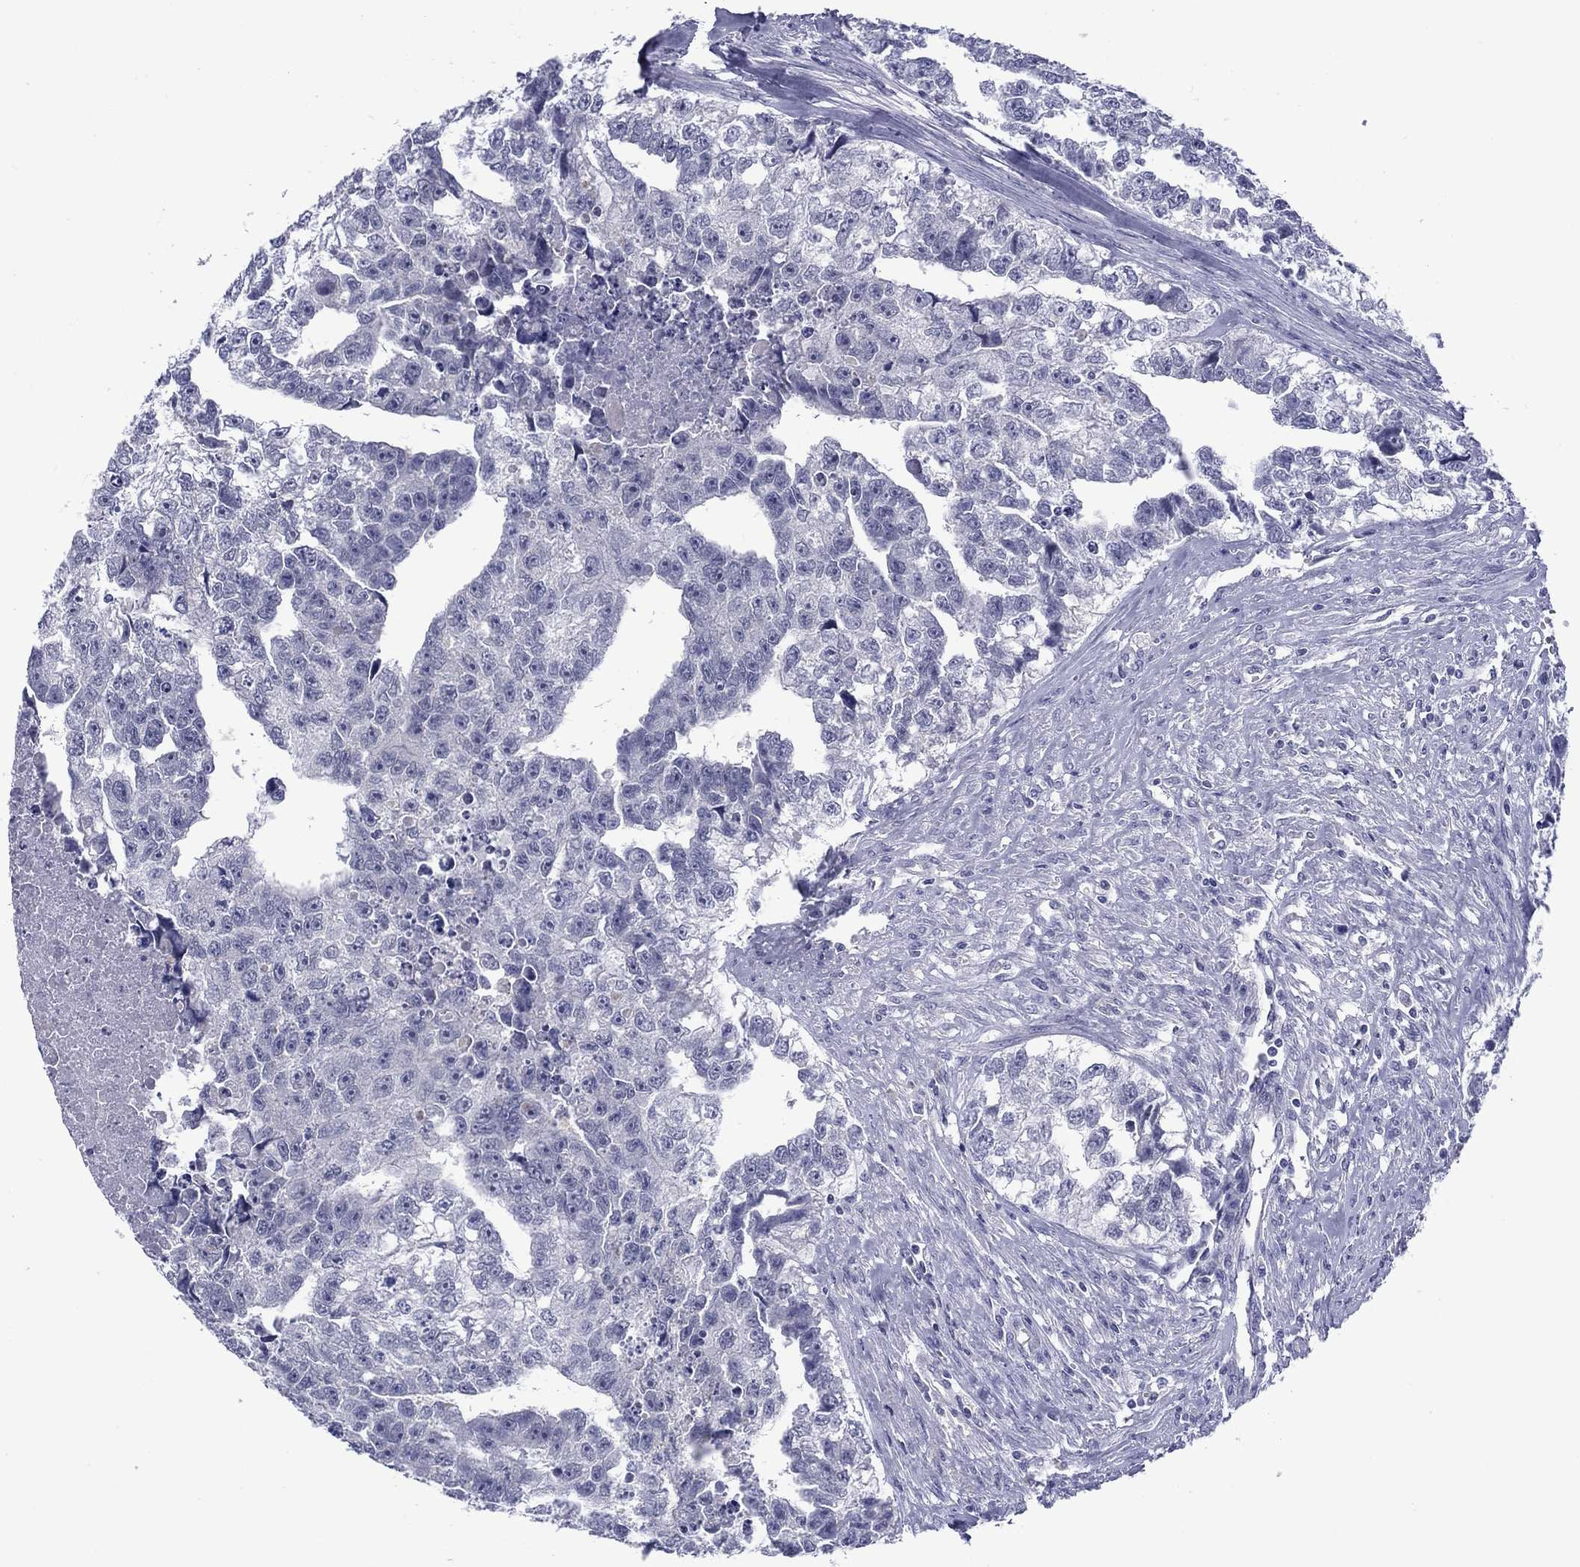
{"staining": {"intensity": "negative", "quantity": "none", "location": "none"}, "tissue": "testis cancer", "cell_type": "Tumor cells", "image_type": "cancer", "snomed": [{"axis": "morphology", "description": "Carcinoma, Embryonal, NOS"}, {"axis": "morphology", "description": "Teratoma, malignant, NOS"}, {"axis": "topography", "description": "Testis"}], "caption": "Tumor cells show no significant protein staining in testis cancer.", "gene": "TCFL5", "patient": {"sex": "male", "age": 44}}